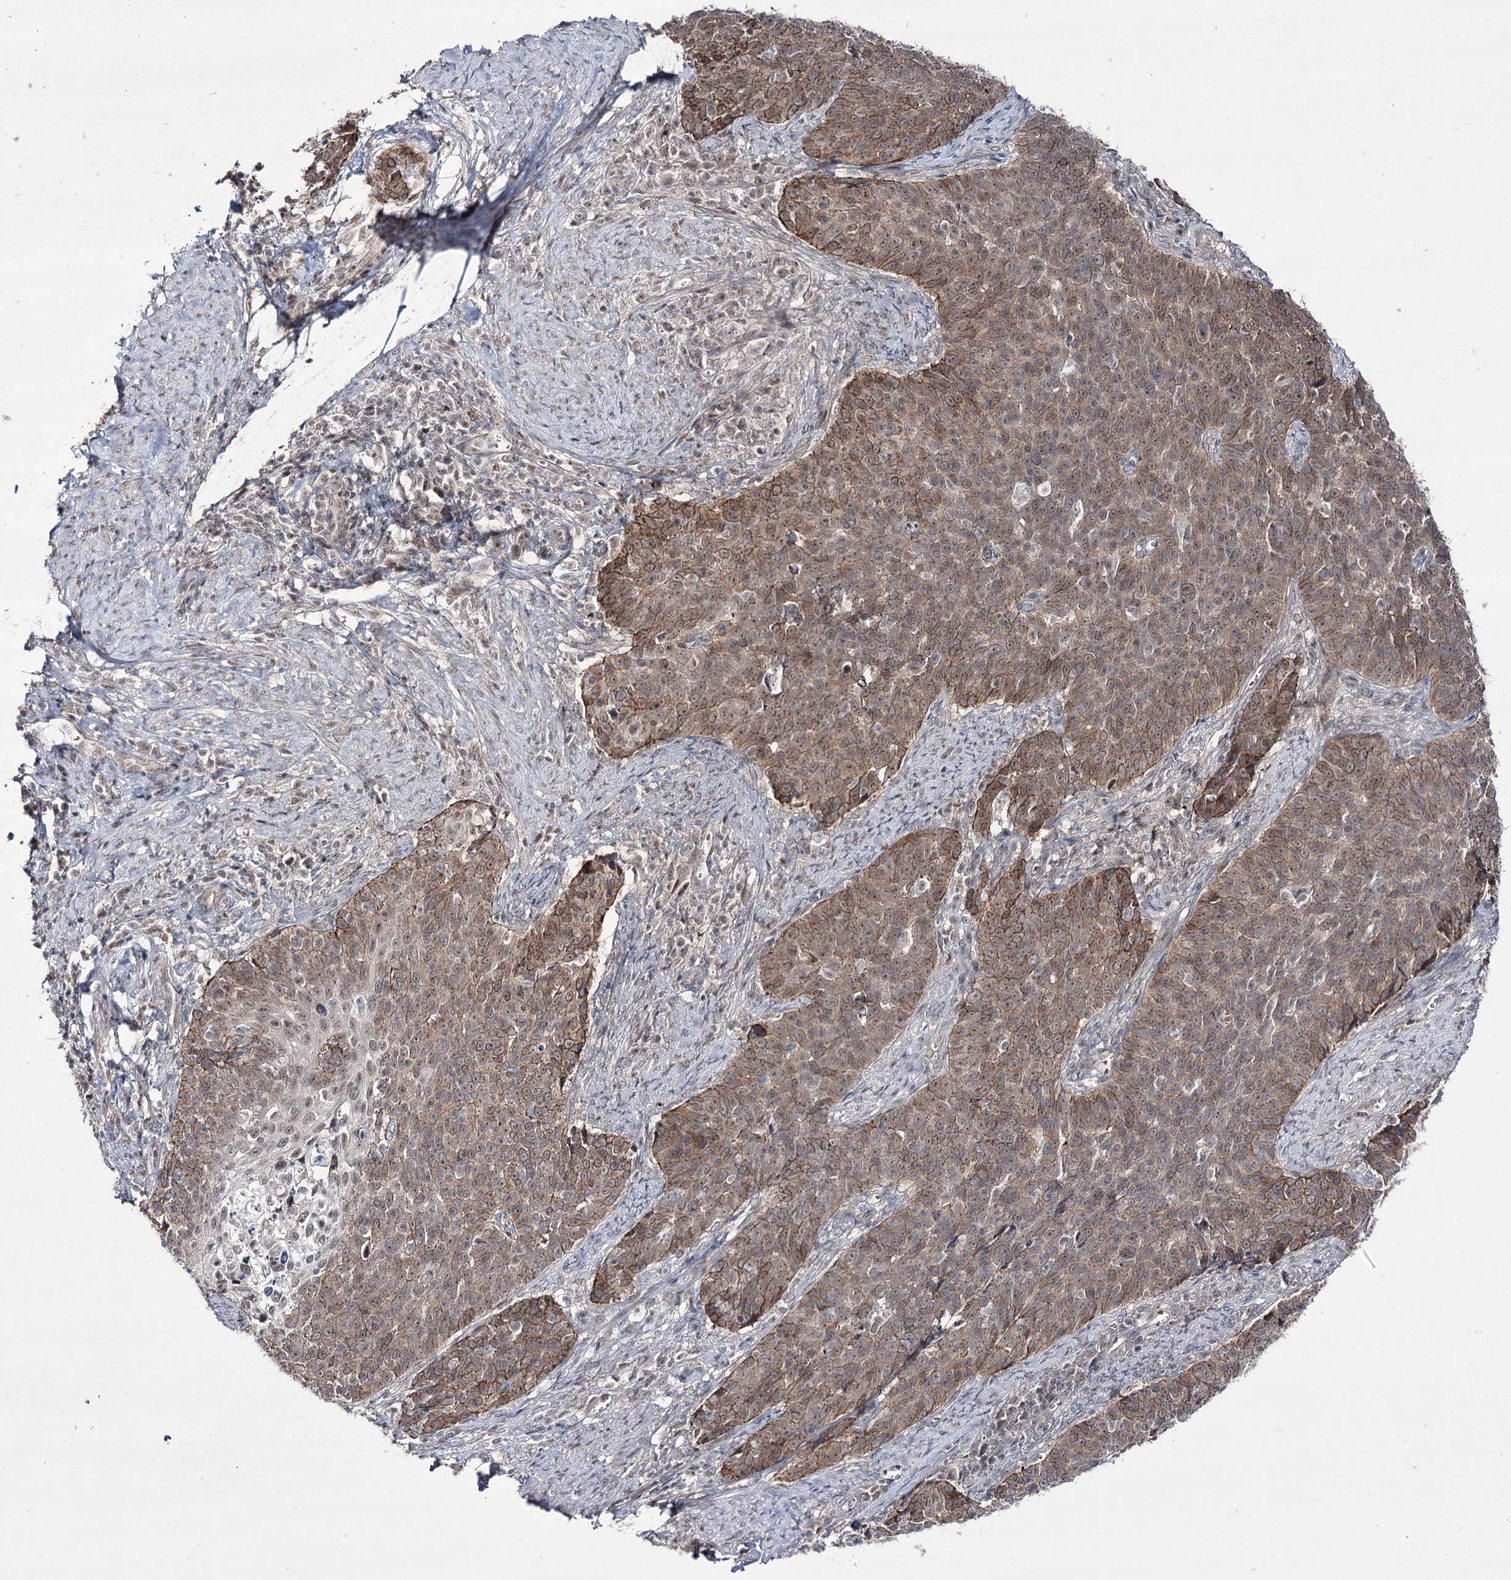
{"staining": {"intensity": "moderate", "quantity": ">75%", "location": "cytoplasmic/membranous,nuclear"}, "tissue": "cervical cancer", "cell_type": "Tumor cells", "image_type": "cancer", "snomed": [{"axis": "morphology", "description": "Squamous cell carcinoma, NOS"}, {"axis": "topography", "description": "Cervix"}], "caption": "Protein positivity by immunohistochemistry (IHC) displays moderate cytoplasmic/membranous and nuclear expression in about >75% of tumor cells in squamous cell carcinoma (cervical).", "gene": "HOXC11", "patient": {"sex": "female", "age": 39}}